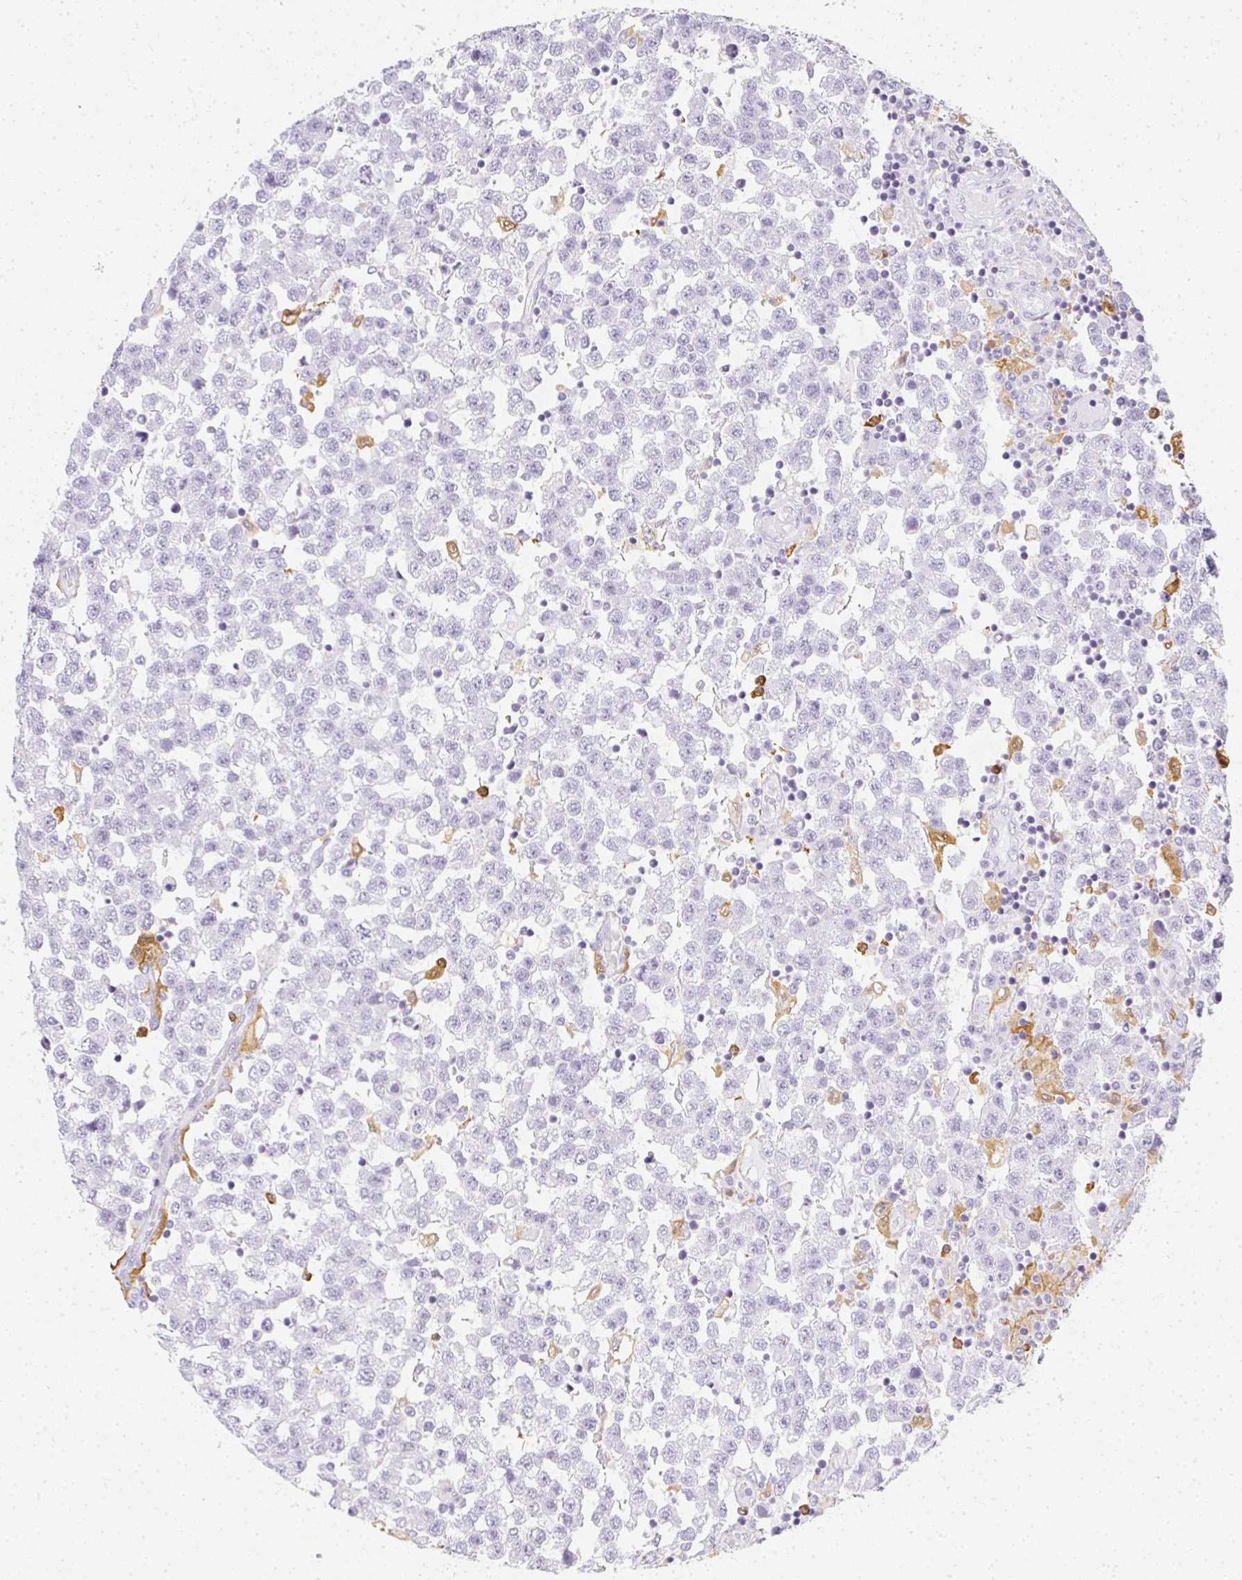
{"staining": {"intensity": "negative", "quantity": "none", "location": "none"}, "tissue": "testis cancer", "cell_type": "Tumor cells", "image_type": "cancer", "snomed": [{"axis": "morphology", "description": "Seminoma, NOS"}, {"axis": "topography", "description": "Testis"}], "caption": "Immunohistochemistry (IHC) photomicrograph of neoplastic tissue: human testis cancer (seminoma) stained with DAB (3,3'-diaminobenzidine) shows no significant protein expression in tumor cells.", "gene": "HK3", "patient": {"sex": "male", "age": 34}}